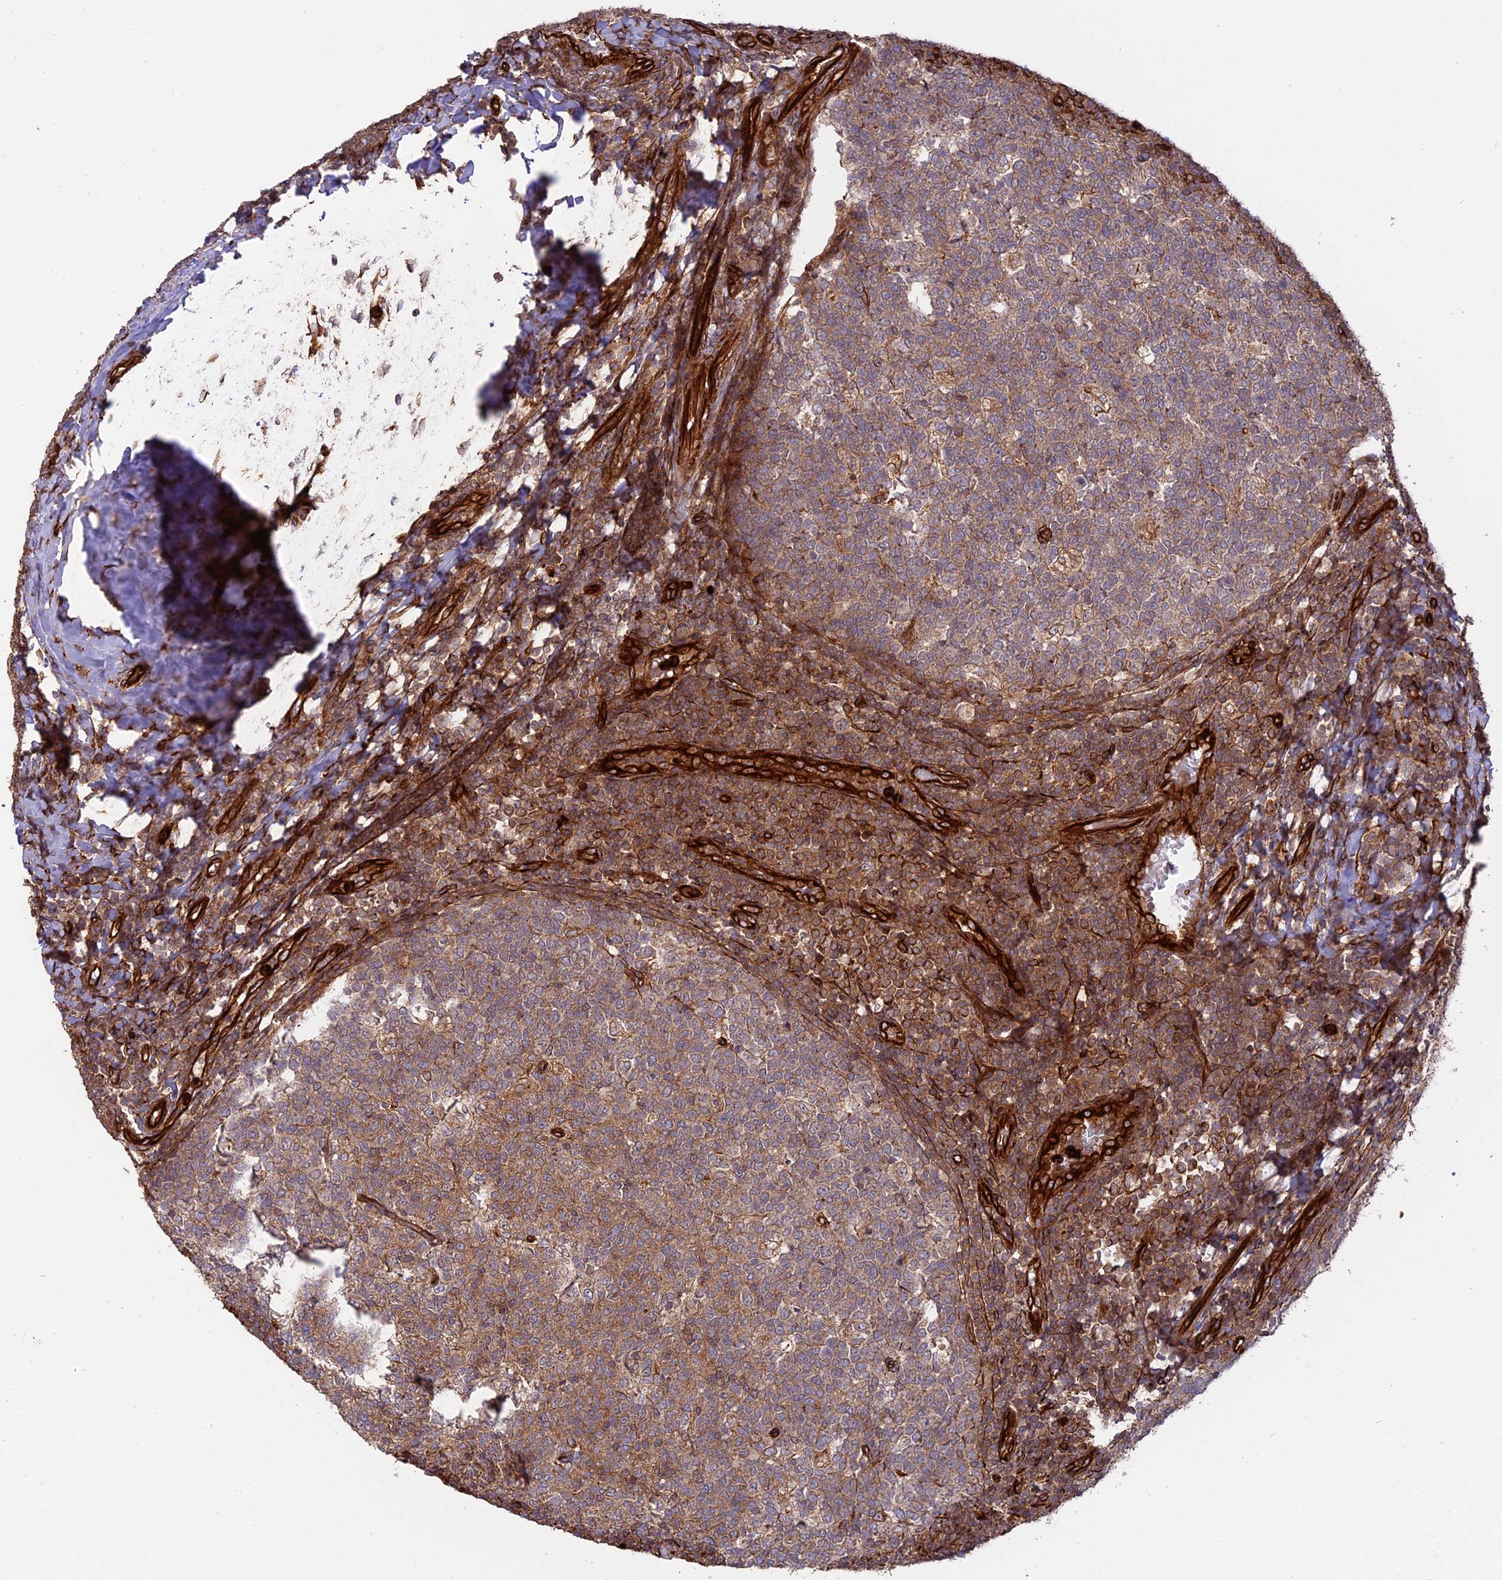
{"staining": {"intensity": "moderate", "quantity": "25%-75%", "location": "cytoplasmic/membranous"}, "tissue": "tonsil", "cell_type": "Germinal center cells", "image_type": "normal", "snomed": [{"axis": "morphology", "description": "Normal tissue, NOS"}, {"axis": "topography", "description": "Tonsil"}], "caption": "Moderate cytoplasmic/membranous staining is seen in approximately 25%-75% of germinal center cells in benign tonsil.", "gene": "PHLDB3", "patient": {"sex": "female", "age": 19}}